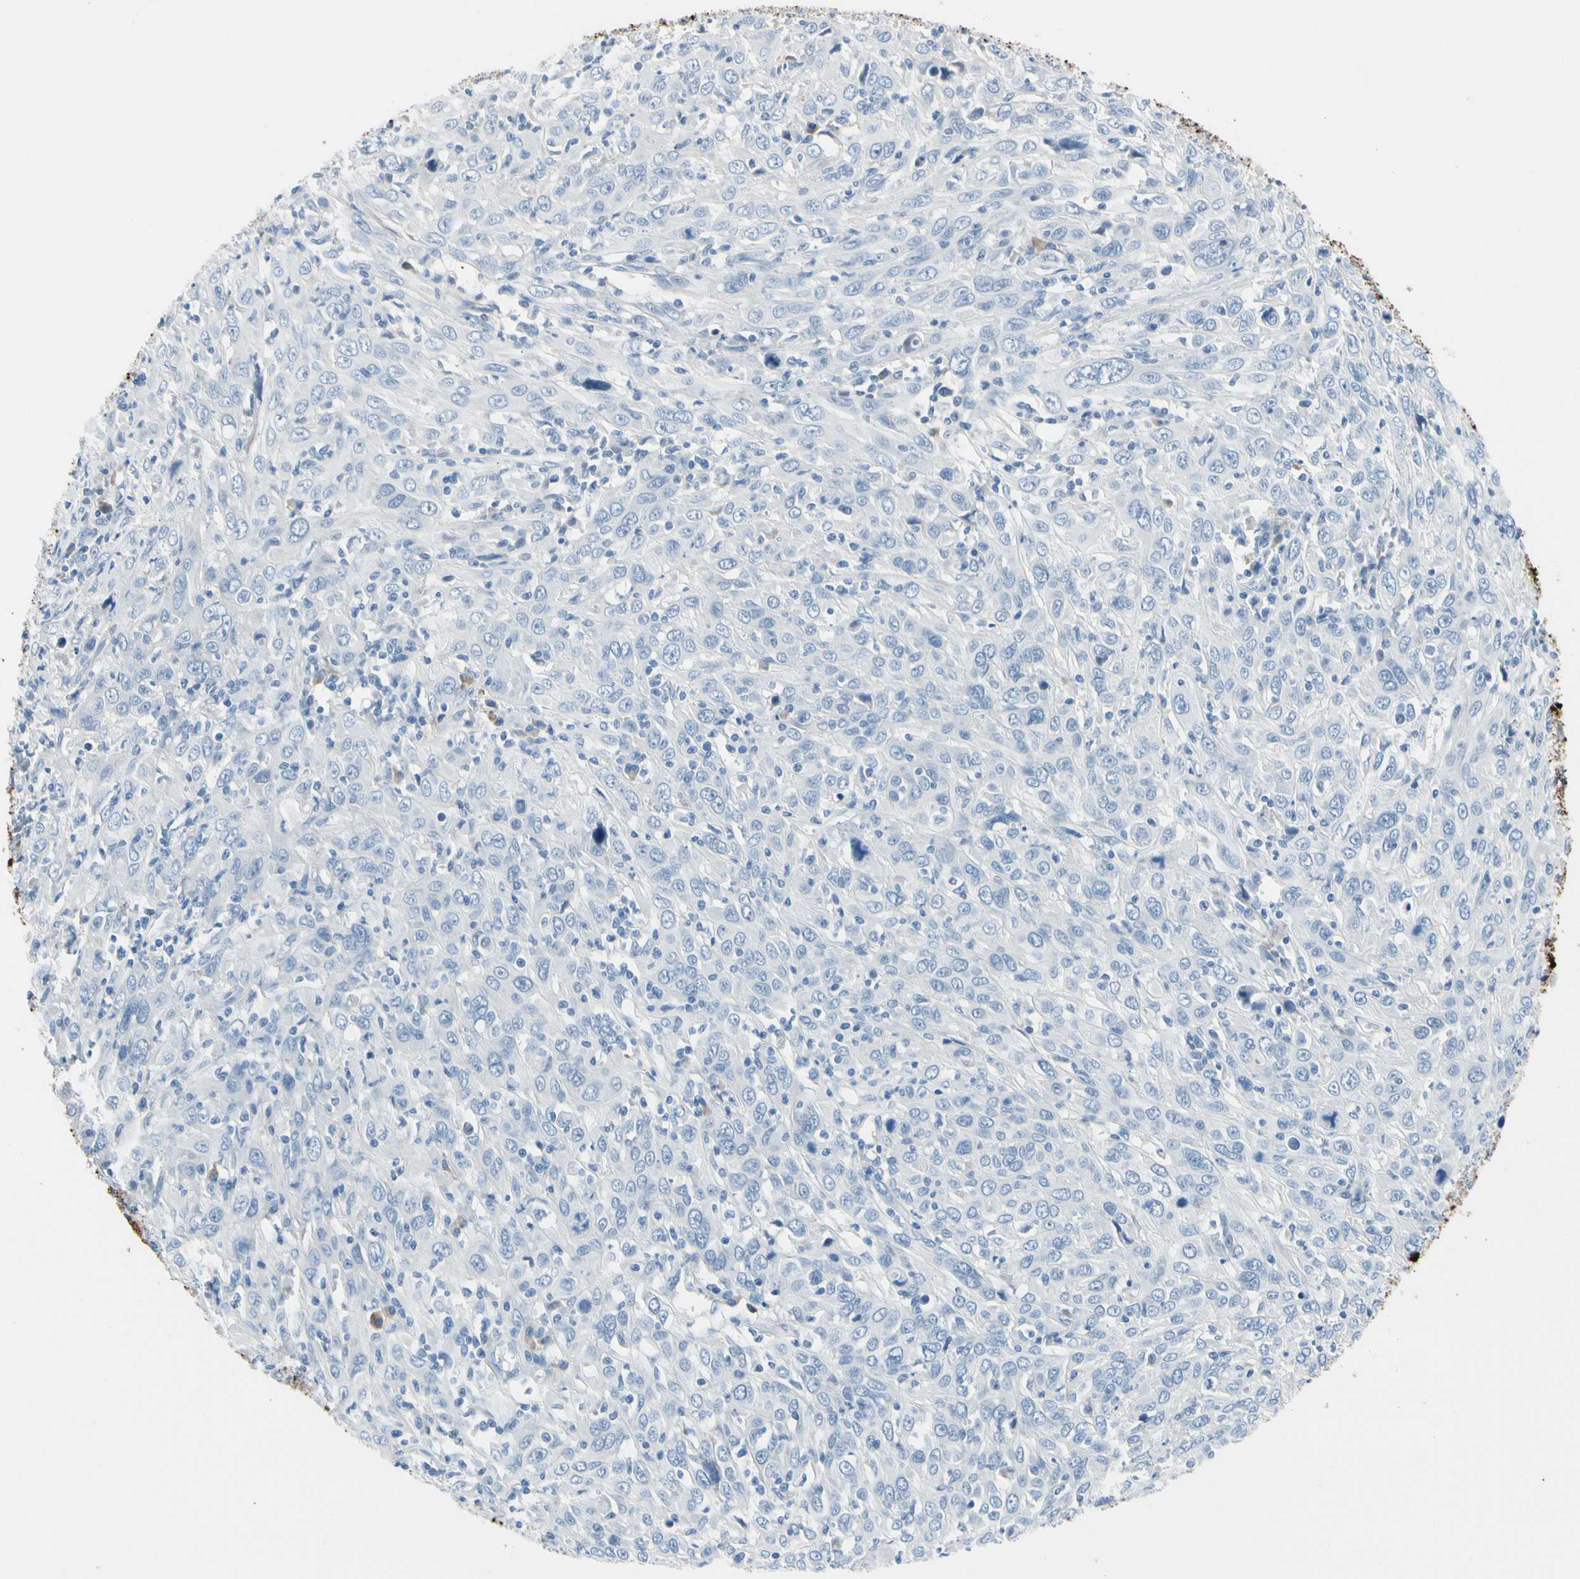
{"staining": {"intensity": "negative", "quantity": "none", "location": "none"}, "tissue": "cervical cancer", "cell_type": "Tumor cells", "image_type": "cancer", "snomed": [{"axis": "morphology", "description": "Squamous cell carcinoma, NOS"}, {"axis": "topography", "description": "Cervix"}], "caption": "A photomicrograph of cervical cancer (squamous cell carcinoma) stained for a protein demonstrates no brown staining in tumor cells.", "gene": "MUC5B", "patient": {"sex": "female", "age": 46}}